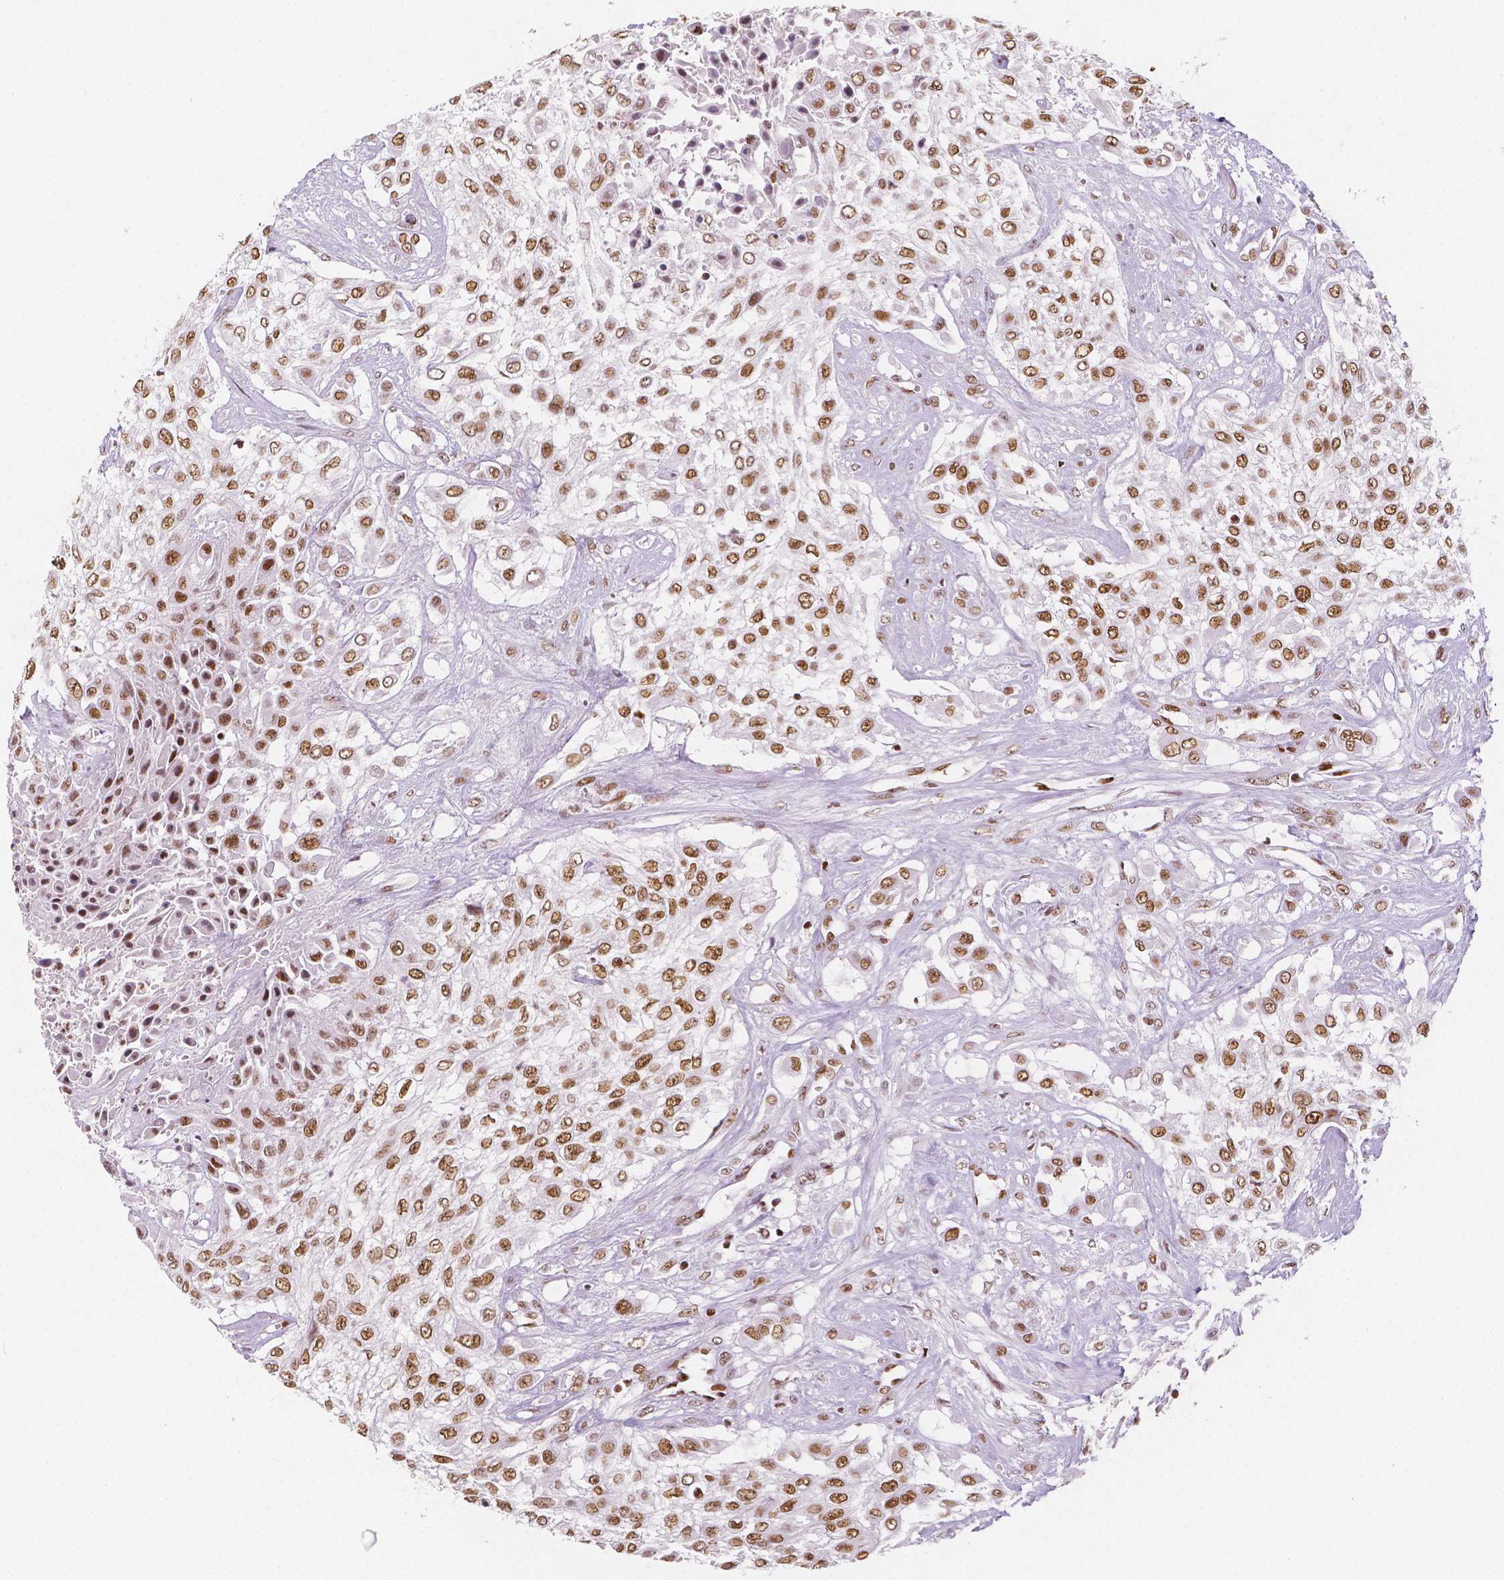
{"staining": {"intensity": "moderate", "quantity": ">75%", "location": "nuclear"}, "tissue": "urothelial cancer", "cell_type": "Tumor cells", "image_type": "cancer", "snomed": [{"axis": "morphology", "description": "Urothelial carcinoma, High grade"}, {"axis": "topography", "description": "Urinary bladder"}], "caption": "Immunohistochemical staining of urothelial cancer exhibits medium levels of moderate nuclear protein positivity in approximately >75% of tumor cells. (DAB IHC with brightfield microscopy, high magnification).", "gene": "HDAC1", "patient": {"sex": "male", "age": 57}}